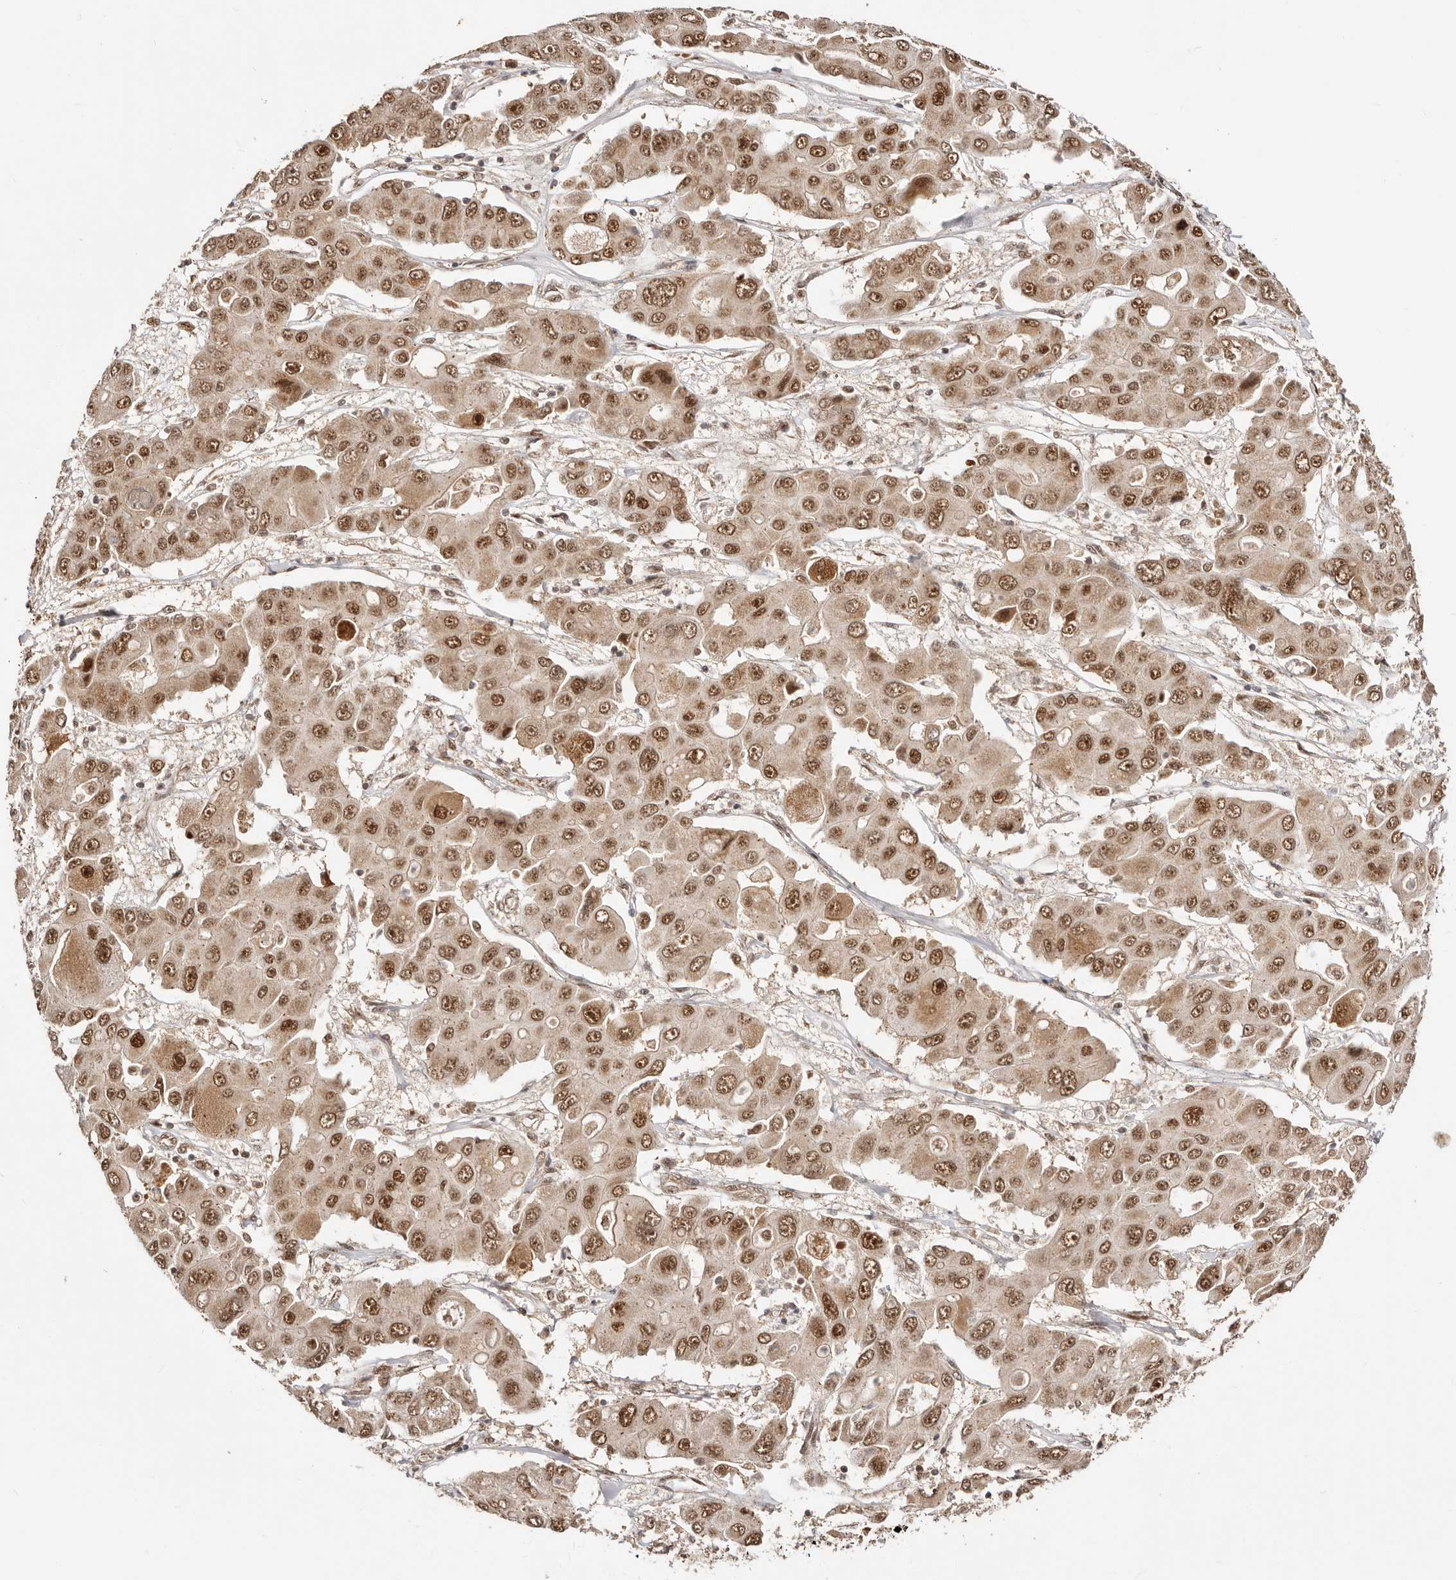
{"staining": {"intensity": "strong", "quantity": ">75%", "location": "cytoplasmic/membranous,nuclear"}, "tissue": "liver cancer", "cell_type": "Tumor cells", "image_type": "cancer", "snomed": [{"axis": "morphology", "description": "Cholangiocarcinoma"}, {"axis": "topography", "description": "Liver"}], "caption": "The immunohistochemical stain labels strong cytoplasmic/membranous and nuclear staining in tumor cells of cholangiocarcinoma (liver) tissue.", "gene": "SEC14L1", "patient": {"sex": "male", "age": 67}}